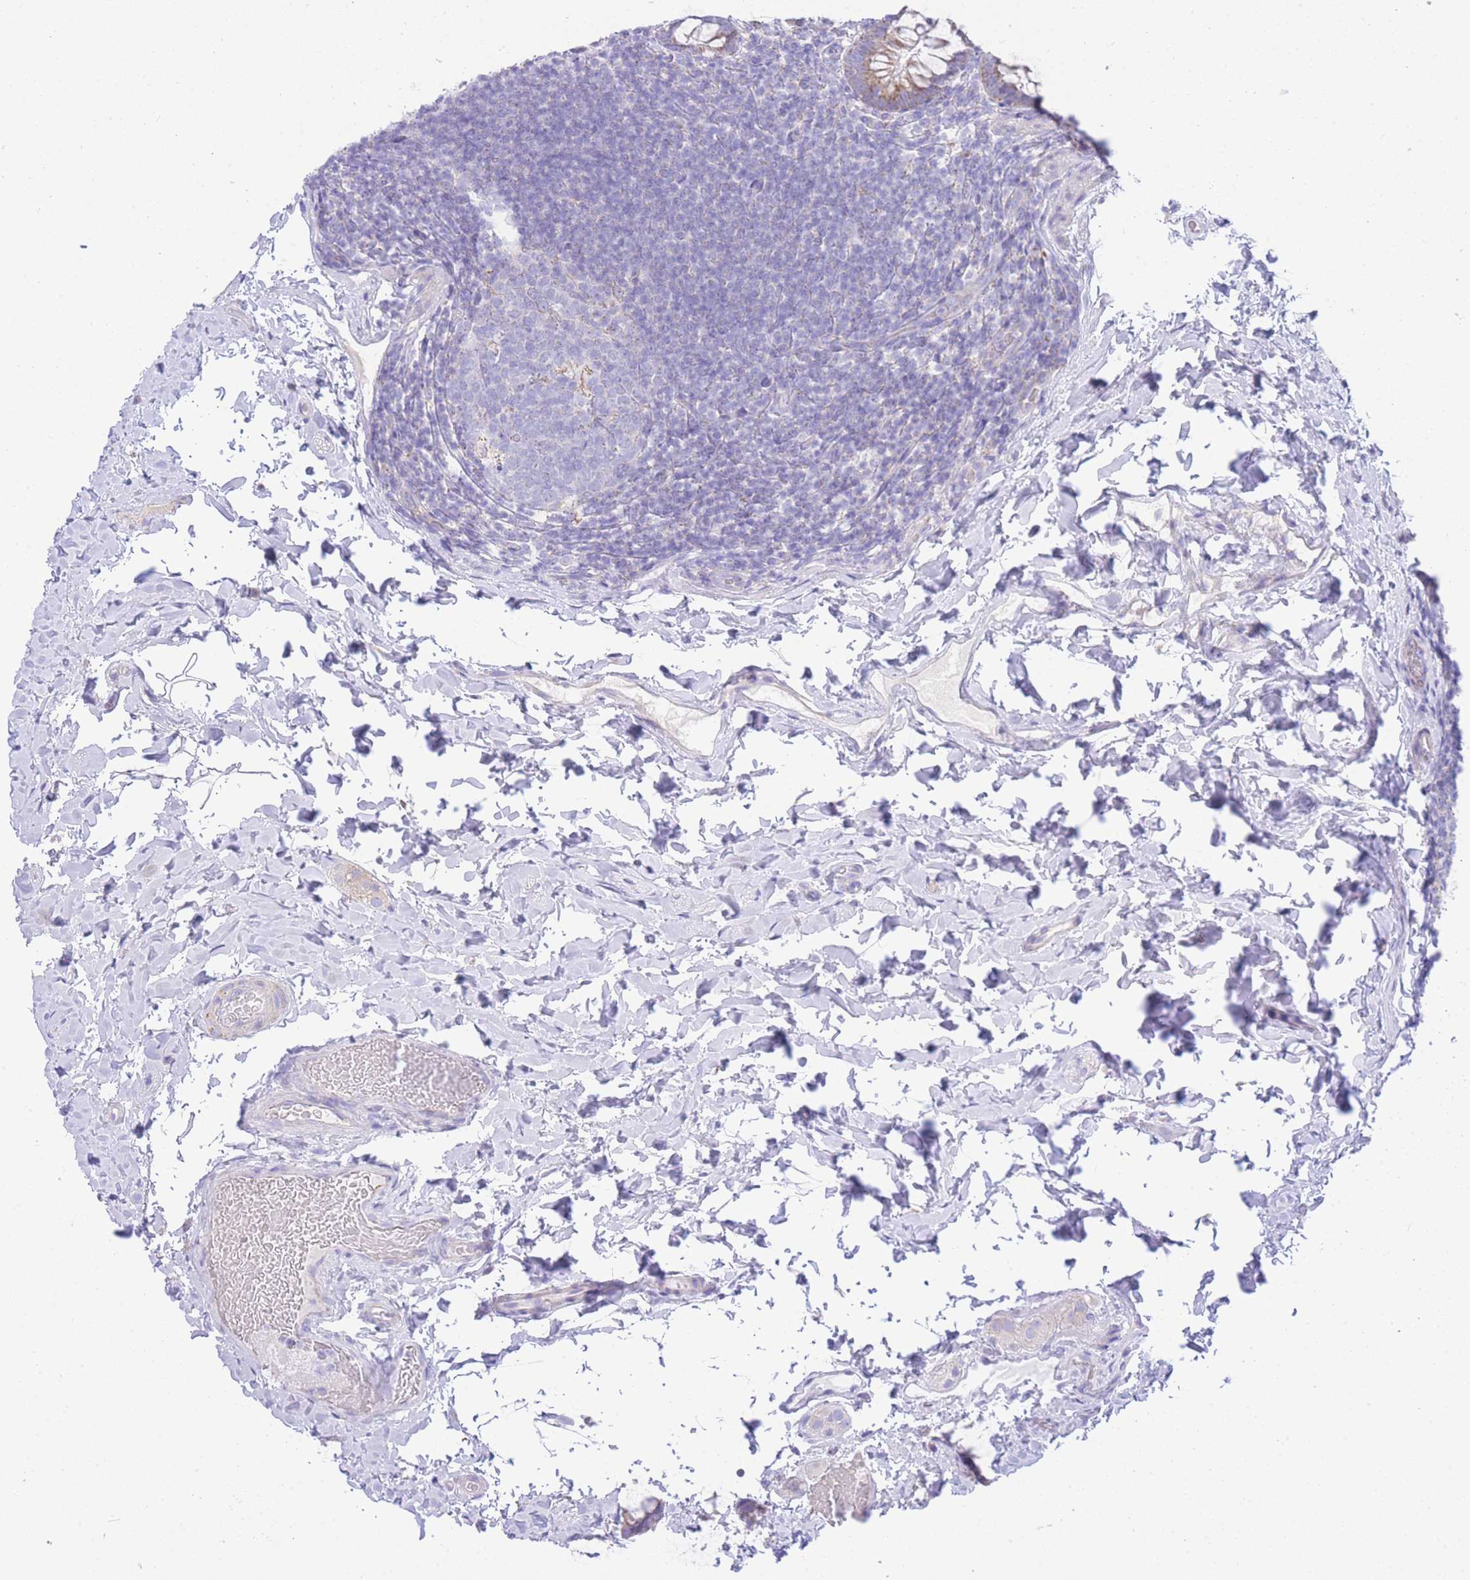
{"staining": {"intensity": "negative", "quantity": "none", "location": "none"}, "tissue": "colon", "cell_type": "Endothelial cells", "image_type": "normal", "snomed": [{"axis": "morphology", "description": "Normal tissue, NOS"}, {"axis": "topography", "description": "Colon"}], "caption": "This is an immunohistochemistry micrograph of benign colon. There is no positivity in endothelial cells.", "gene": "ACSM4", "patient": {"sex": "male", "age": 46}}